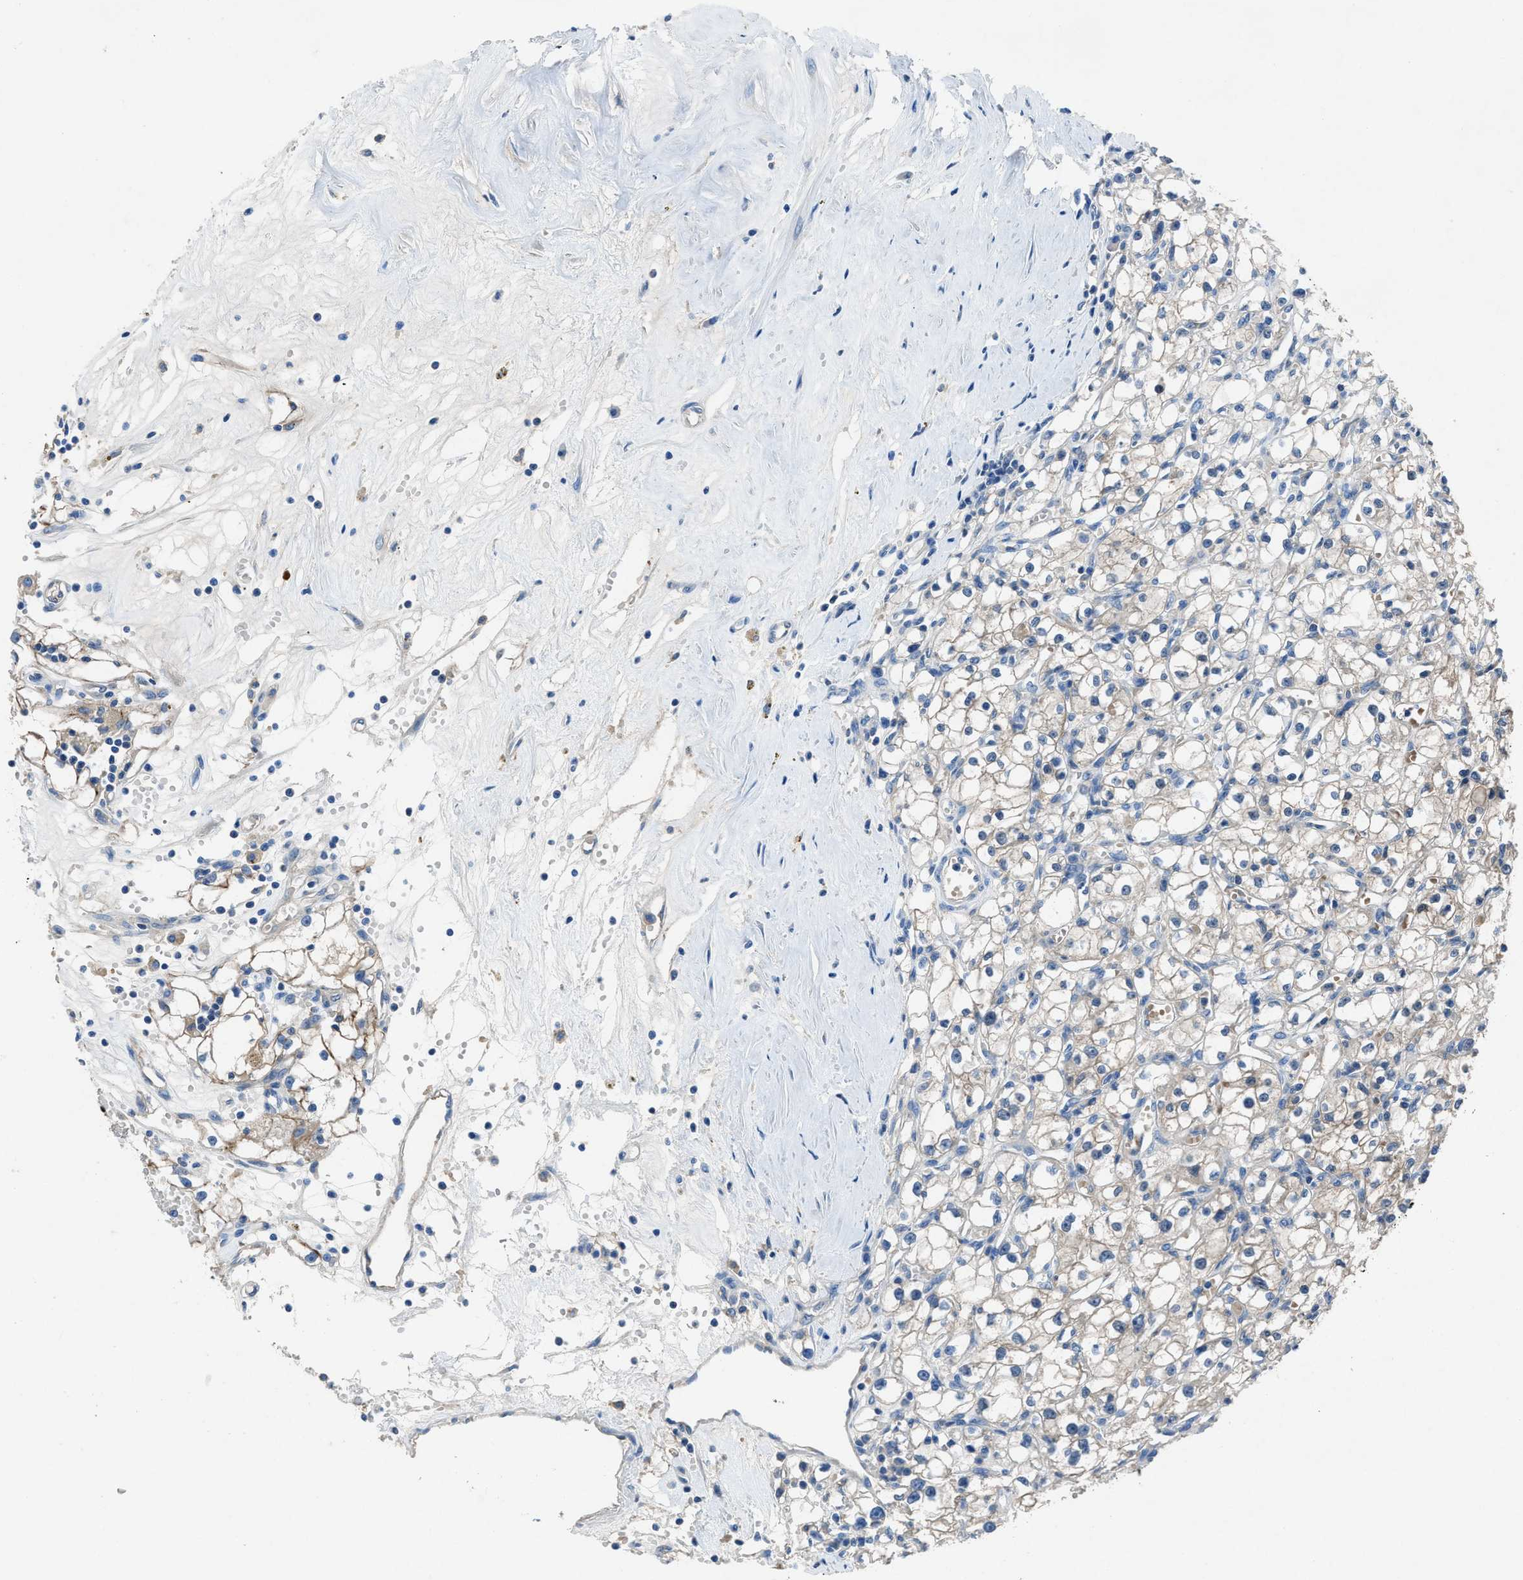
{"staining": {"intensity": "weak", "quantity": "<25%", "location": "cytoplasmic/membranous"}, "tissue": "renal cancer", "cell_type": "Tumor cells", "image_type": "cancer", "snomed": [{"axis": "morphology", "description": "Adenocarcinoma, NOS"}, {"axis": "topography", "description": "Kidney"}], "caption": "High power microscopy histopathology image of an immunohistochemistry (IHC) micrograph of renal cancer (adenocarcinoma), revealing no significant expression in tumor cells. The staining was performed using DAB (3,3'-diaminobenzidine) to visualize the protein expression in brown, while the nuclei were stained in blue with hematoxylin (Magnification: 20x).", "gene": "PTGFRN", "patient": {"sex": "male", "age": 56}}